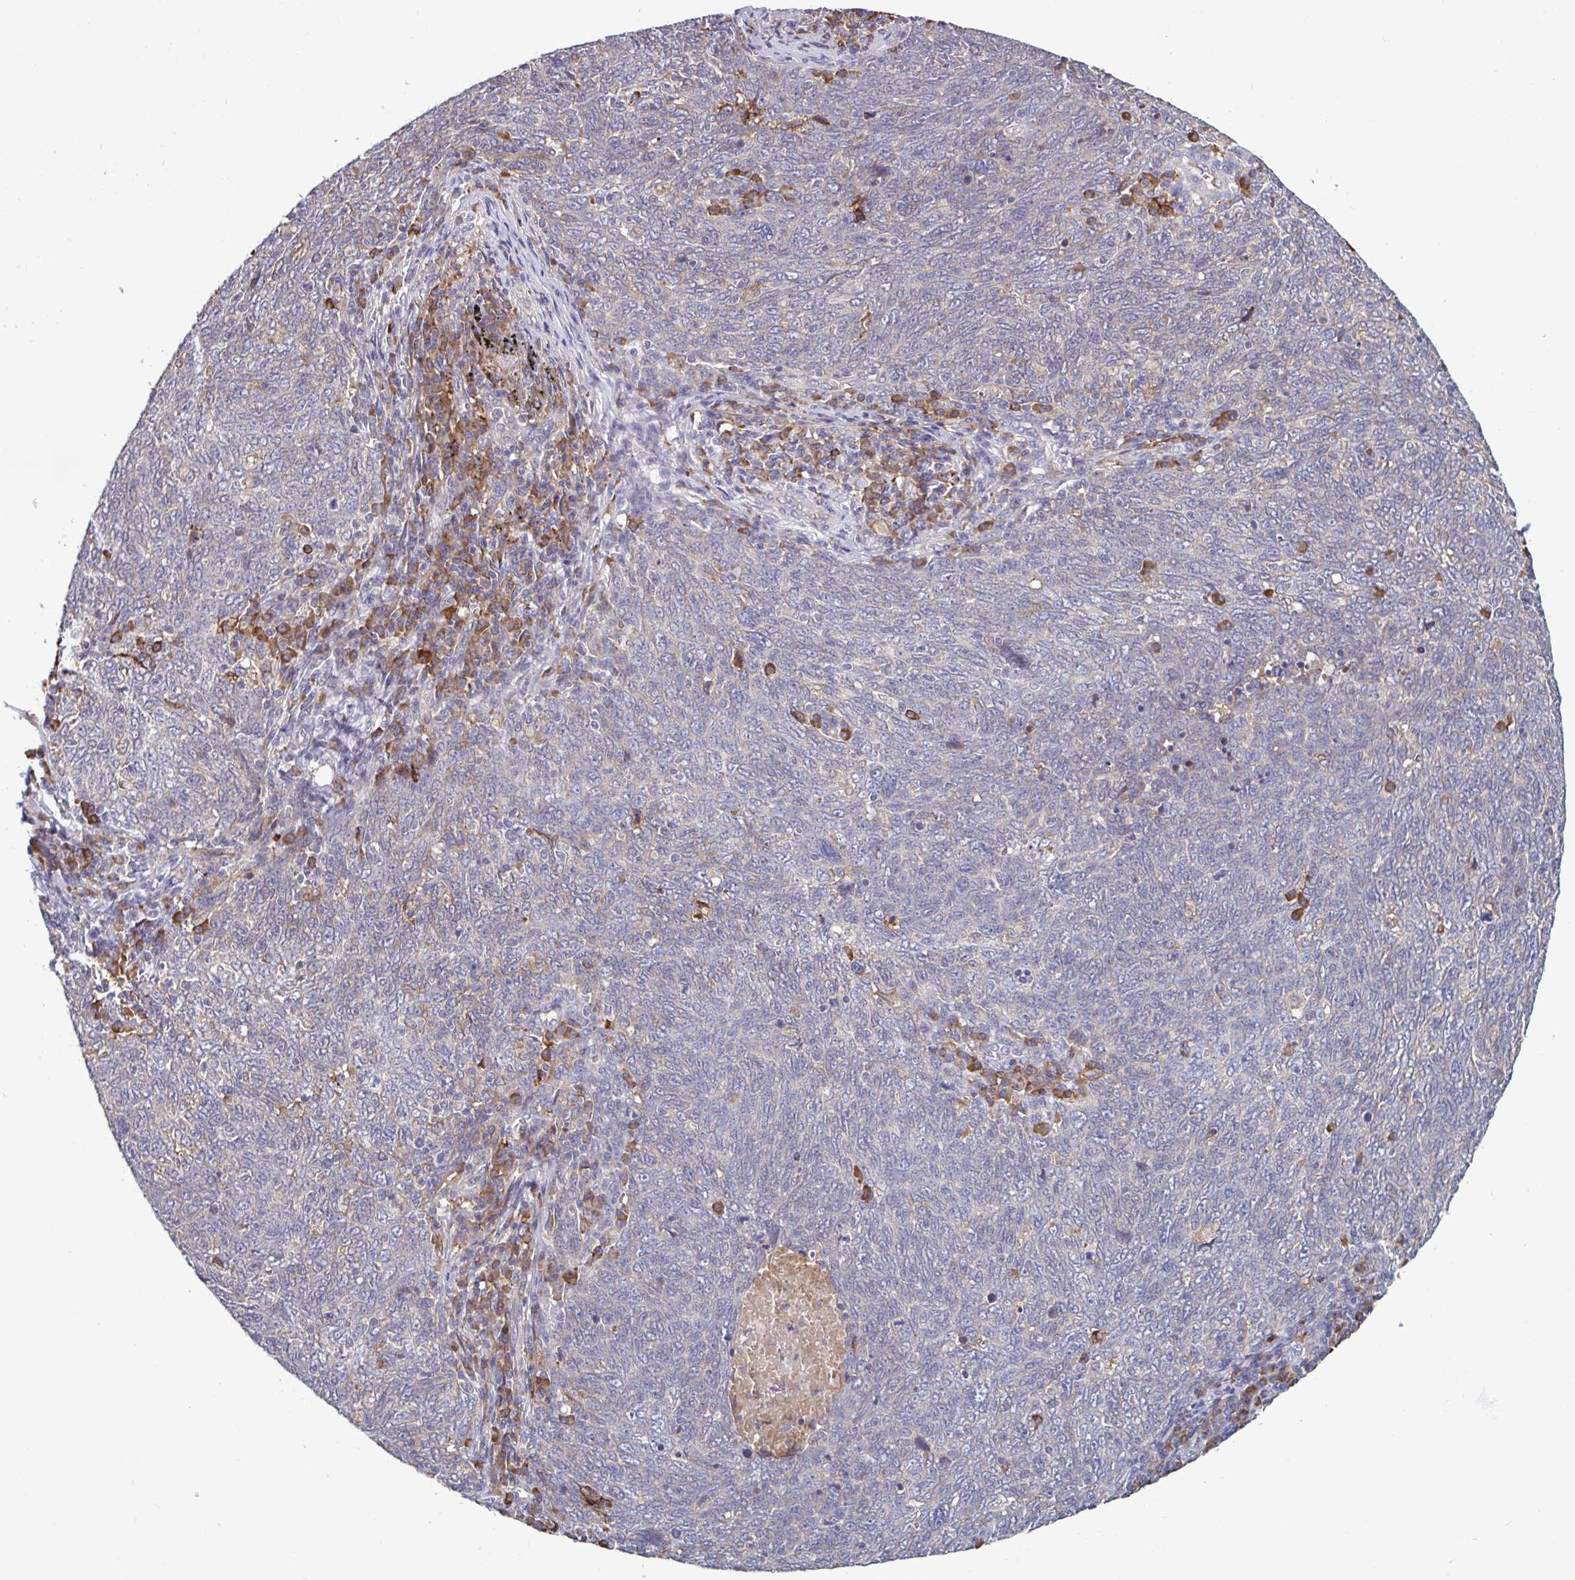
{"staining": {"intensity": "negative", "quantity": "none", "location": "none"}, "tissue": "lung cancer", "cell_type": "Tumor cells", "image_type": "cancer", "snomed": [{"axis": "morphology", "description": "Squamous cell carcinoma, NOS"}, {"axis": "topography", "description": "Lung"}], "caption": "The histopathology image shows no significant staining in tumor cells of lung squamous cell carcinoma.", "gene": "CD1E", "patient": {"sex": "female", "age": 72}}